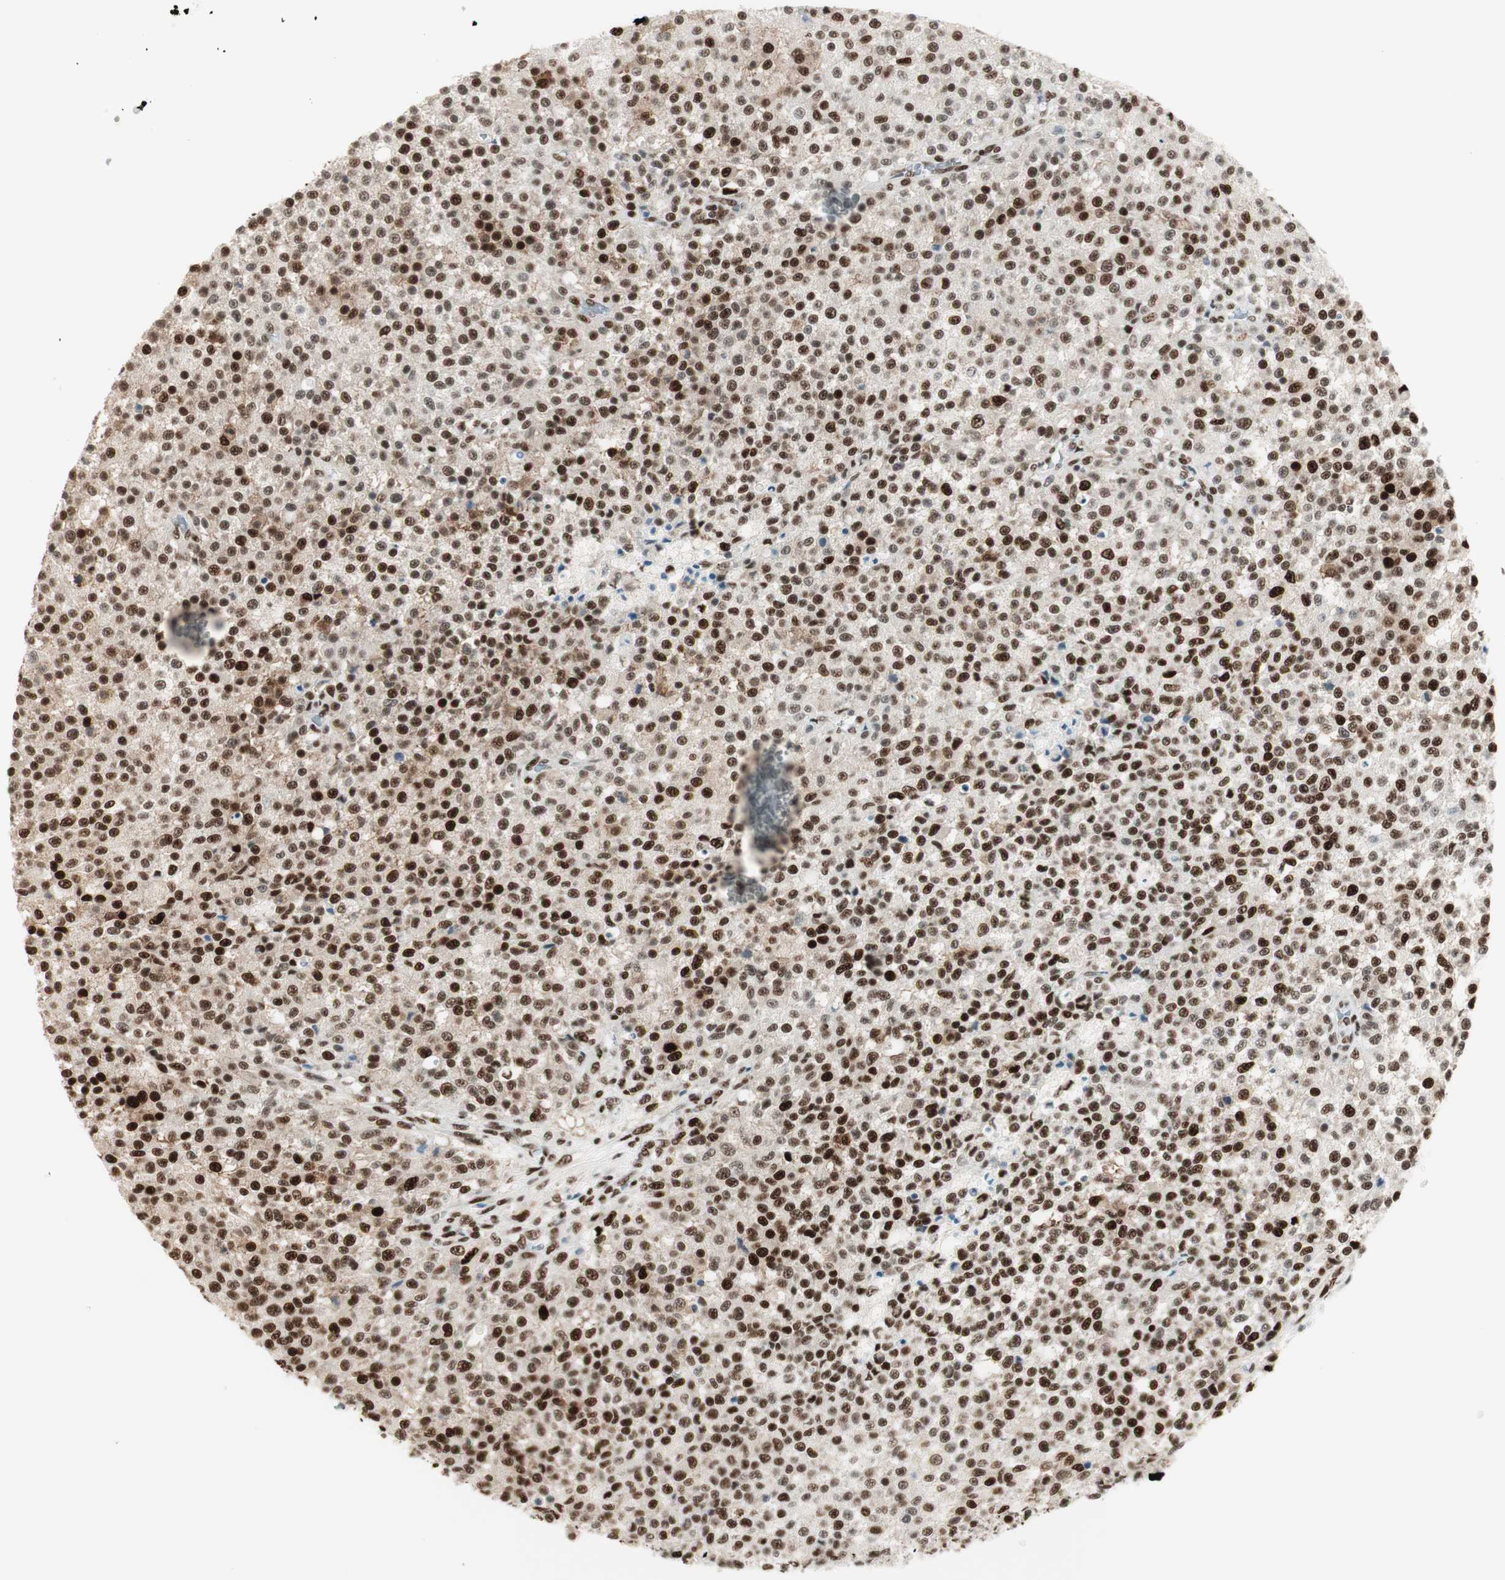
{"staining": {"intensity": "strong", "quantity": "25%-75%", "location": "nuclear"}, "tissue": "testis cancer", "cell_type": "Tumor cells", "image_type": "cancer", "snomed": [{"axis": "morphology", "description": "Seminoma, NOS"}, {"axis": "topography", "description": "Testis"}], "caption": "Immunohistochemical staining of human testis cancer (seminoma) shows strong nuclear protein staining in about 25%-75% of tumor cells. The staining was performed using DAB, with brown indicating positive protein expression. Nuclei are stained blue with hematoxylin.", "gene": "HEXIM1", "patient": {"sex": "male", "age": 59}}